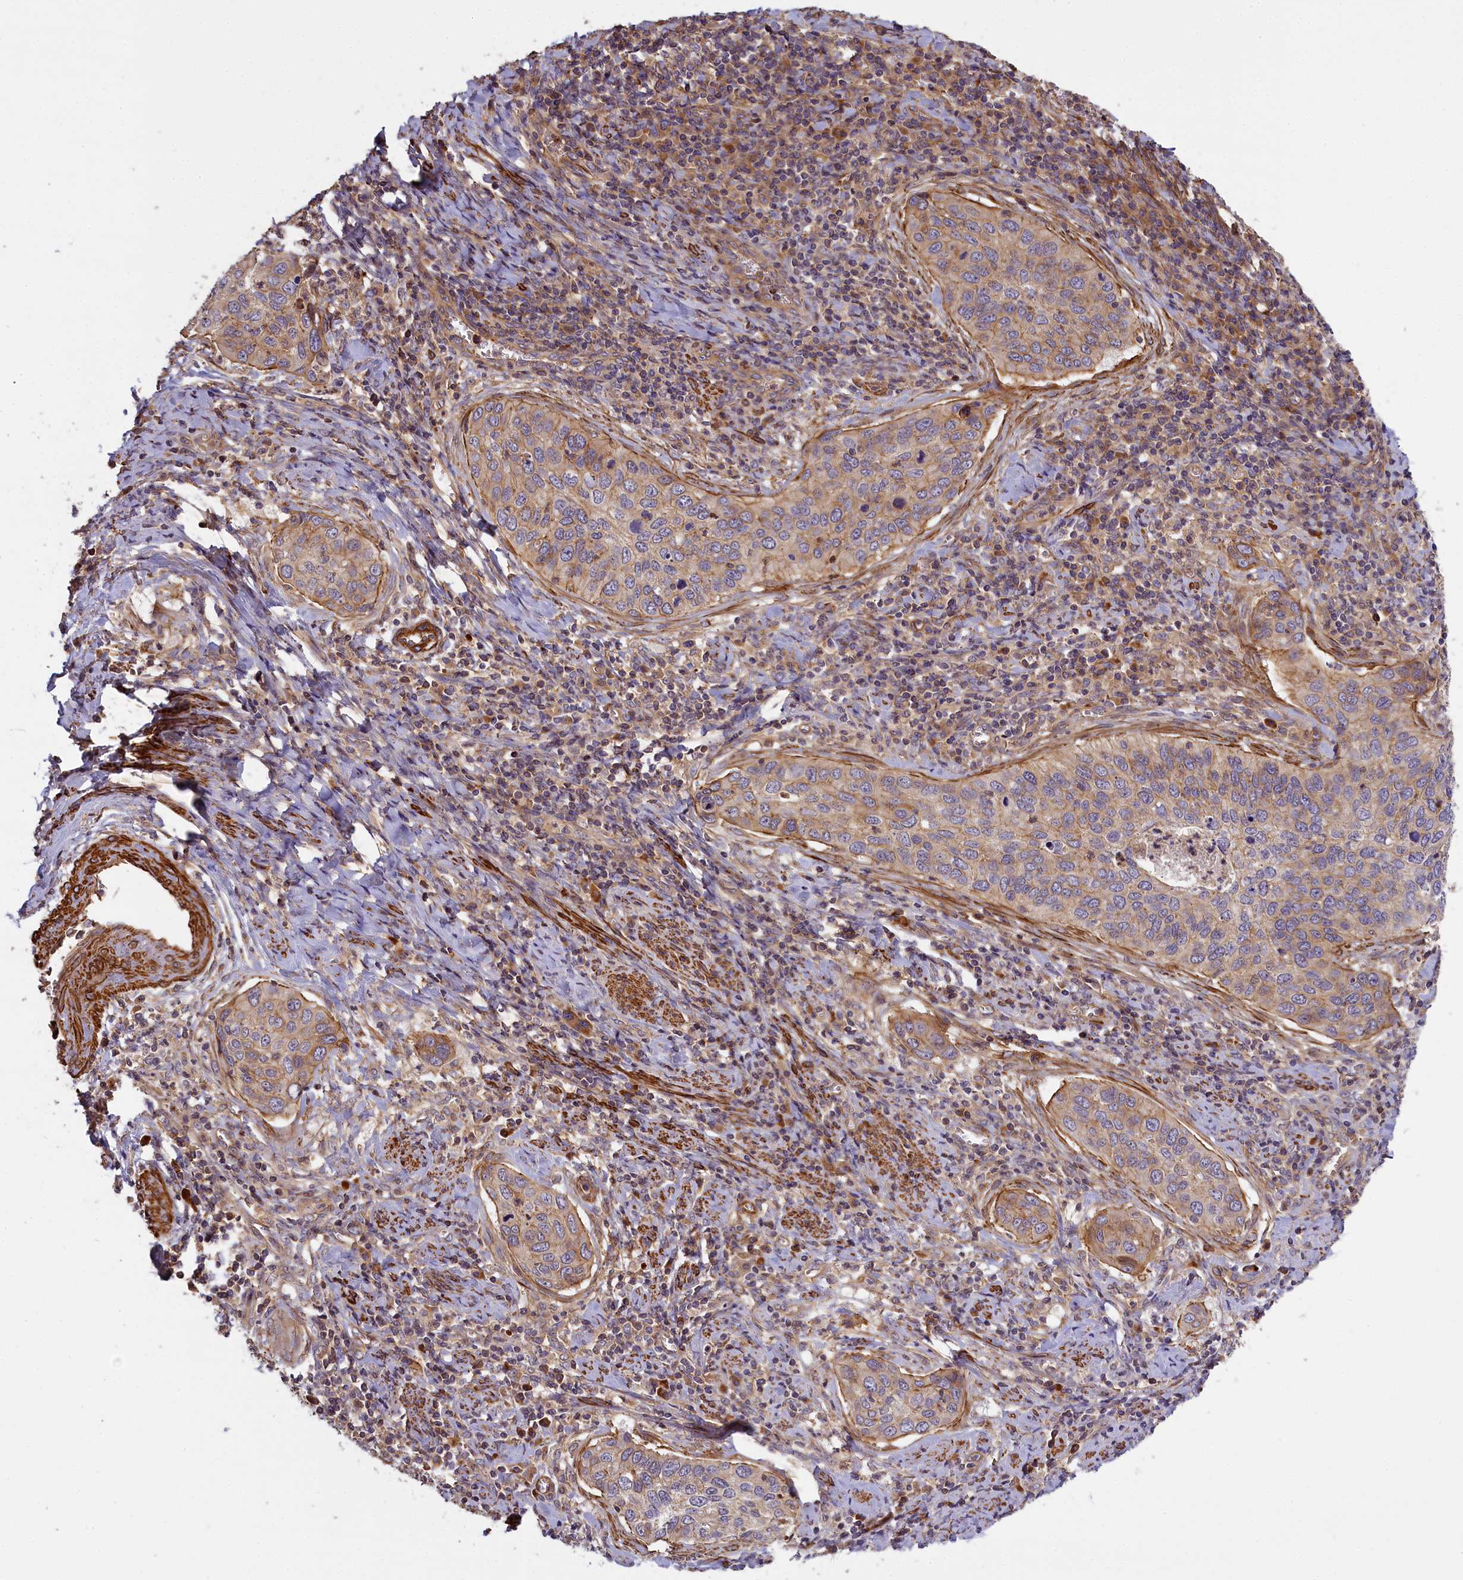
{"staining": {"intensity": "weak", "quantity": ">75%", "location": "cytoplasmic/membranous"}, "tissue": "cervical cancer", "cell_type": "Tumor cells", "image_type": "cancer", "snomed": [{"axis": "morphology", "description": "Squamous cell carcinoma, NOS"}, {"axis": "topography", "description": "Cervix"}], "caption": "Immunohistochemistry of human cervical cancer (squamous cell carcinoma) demonstrates low levels of weak cytoplasmic/membranous expression in about >75% of tumor cells.", "gene": "FUZ", "patient": {"sex": "female", "age": 53}}